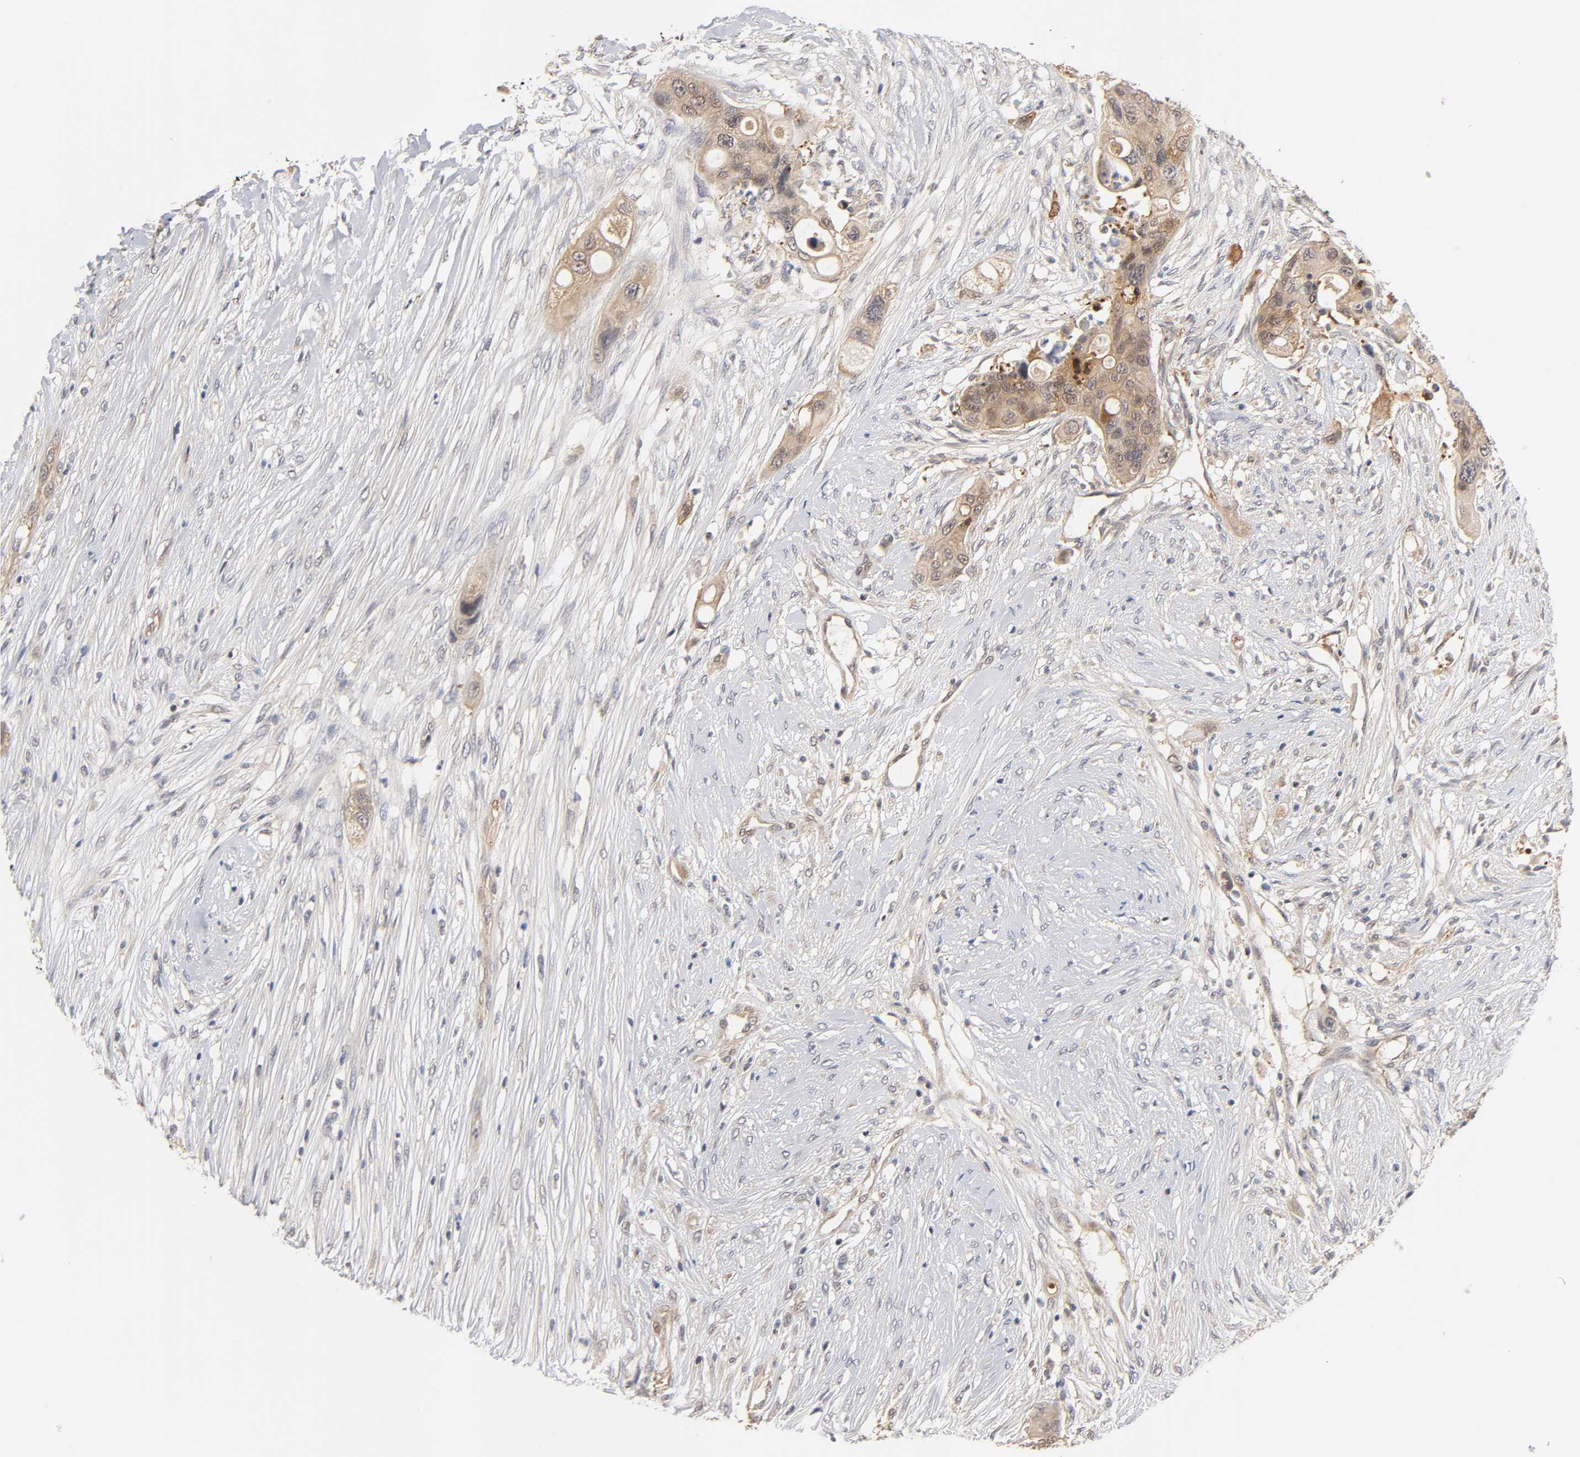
{"staining": {"intensity": "moderate", "quantity": ">75%", "location": "cytoplasmic/membranous"}, "tissue": "colorectal cancer", "cell_type": "Tumor cells", "image_type": "cancer", "snomed": [{"axis": "morphology", "description": "Adenocarcinoma, NOS"}, {"axis": "topography", "description": "Colon"}], "caption": "An image showing moderate cytoplasmic/membranous positivity in about >75% of tumor cells in colorectal cancer (adenocarcinoma), as visualized by brown immunohistochemical staining.", "gene": "PDE5A", "patient": {"sex": "female", "age": 57}}